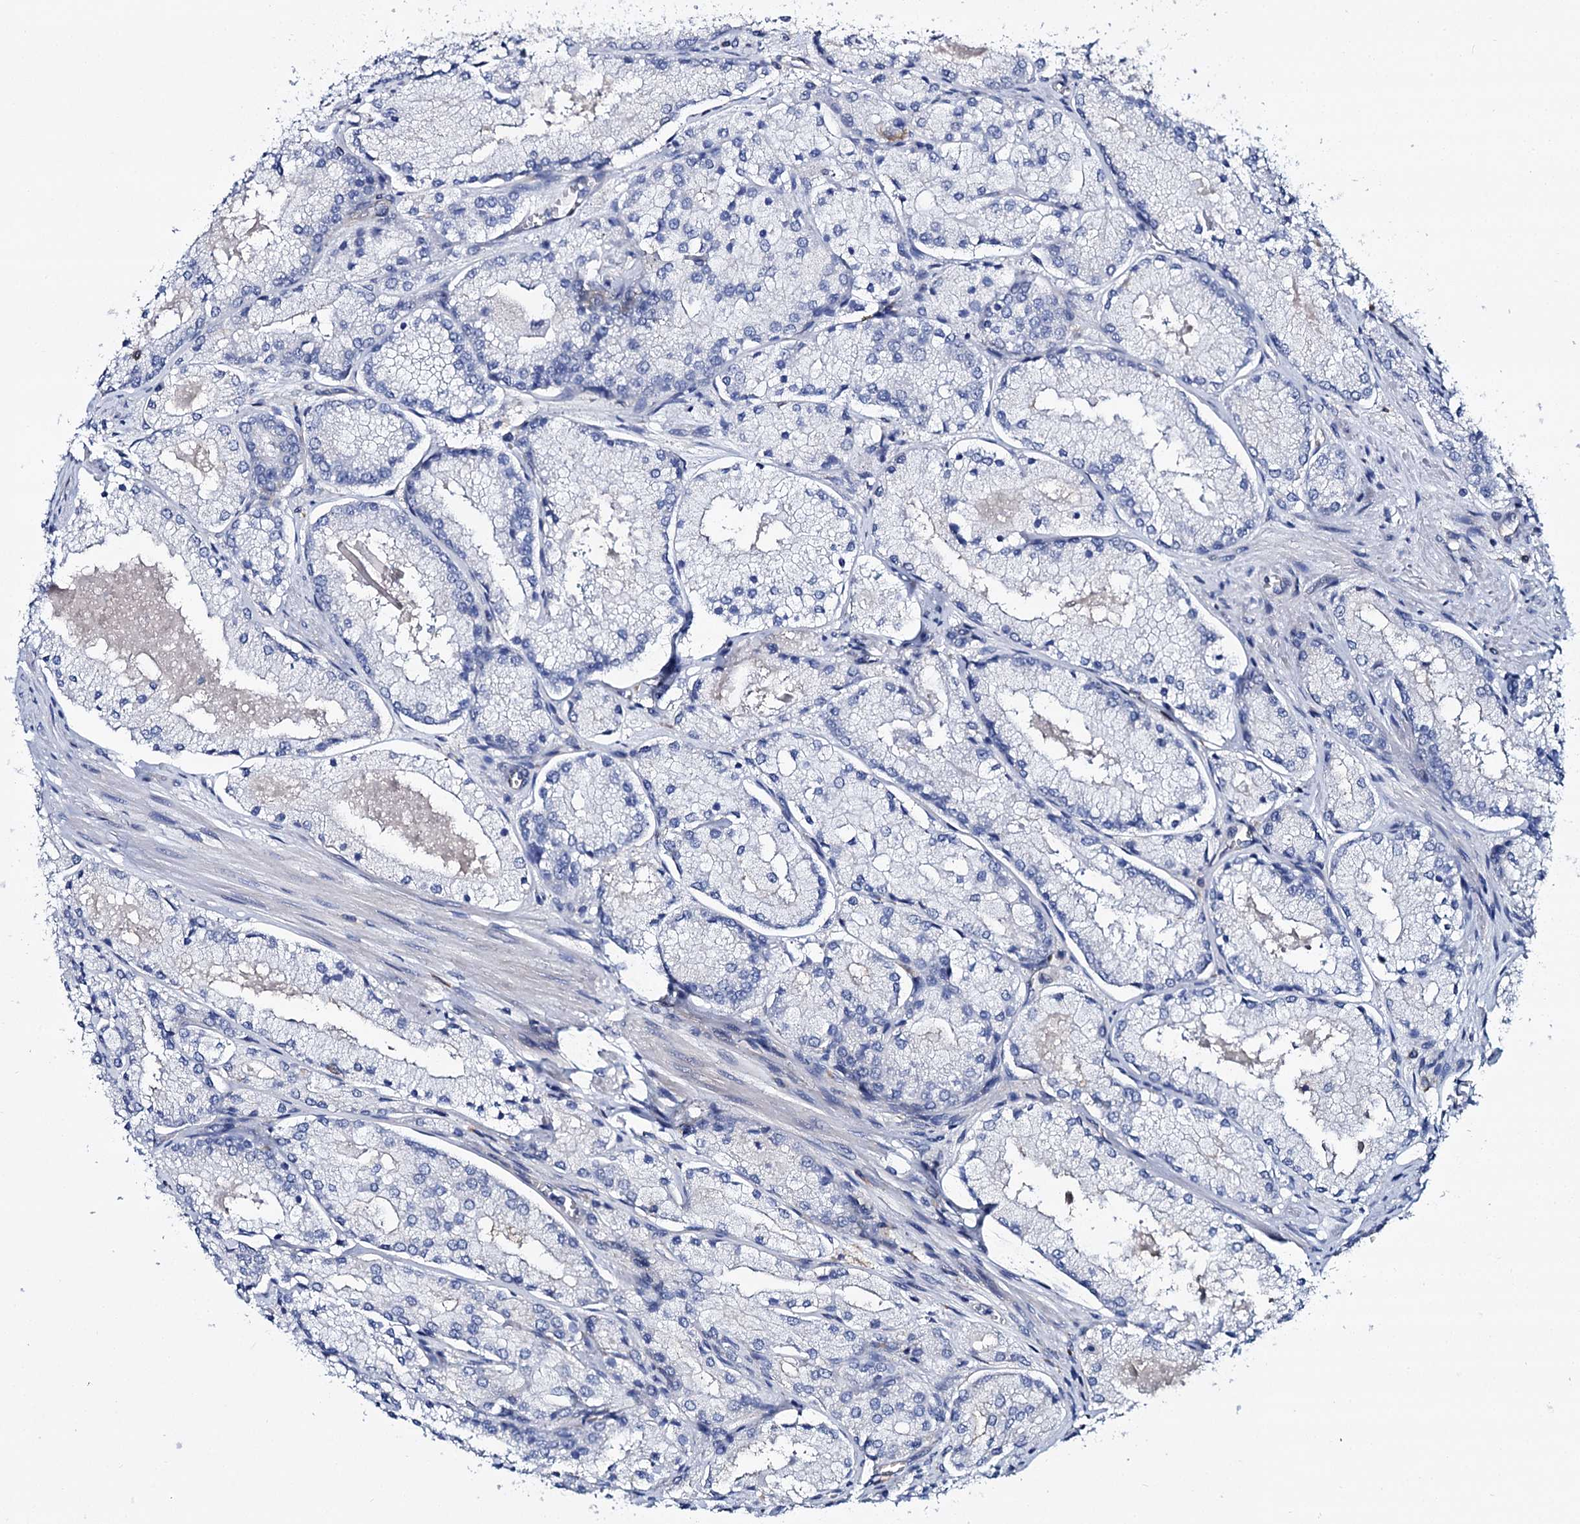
{"staining": {"intensity": "negative", "quantity": "none", "location": "none"}, "tissue": "prostate cancer", "cell_type": "Tumor cells", "image_type": "cancer", "snomed": [{"axis": "morphology", "description": "Adenocarcinoma, Low grade"}, {"axis": "topography", "description": "Prostate"}], "caption": "Immunohistochemistry photomicrograph of neoplastic tissue: human prostate cancer (low-grade adenocarcinoma) stained with DAB shows no significant protein positivity in tumor cells.", "gene": "STXBP1", "patient": {"sex": "male", "age": 74}}